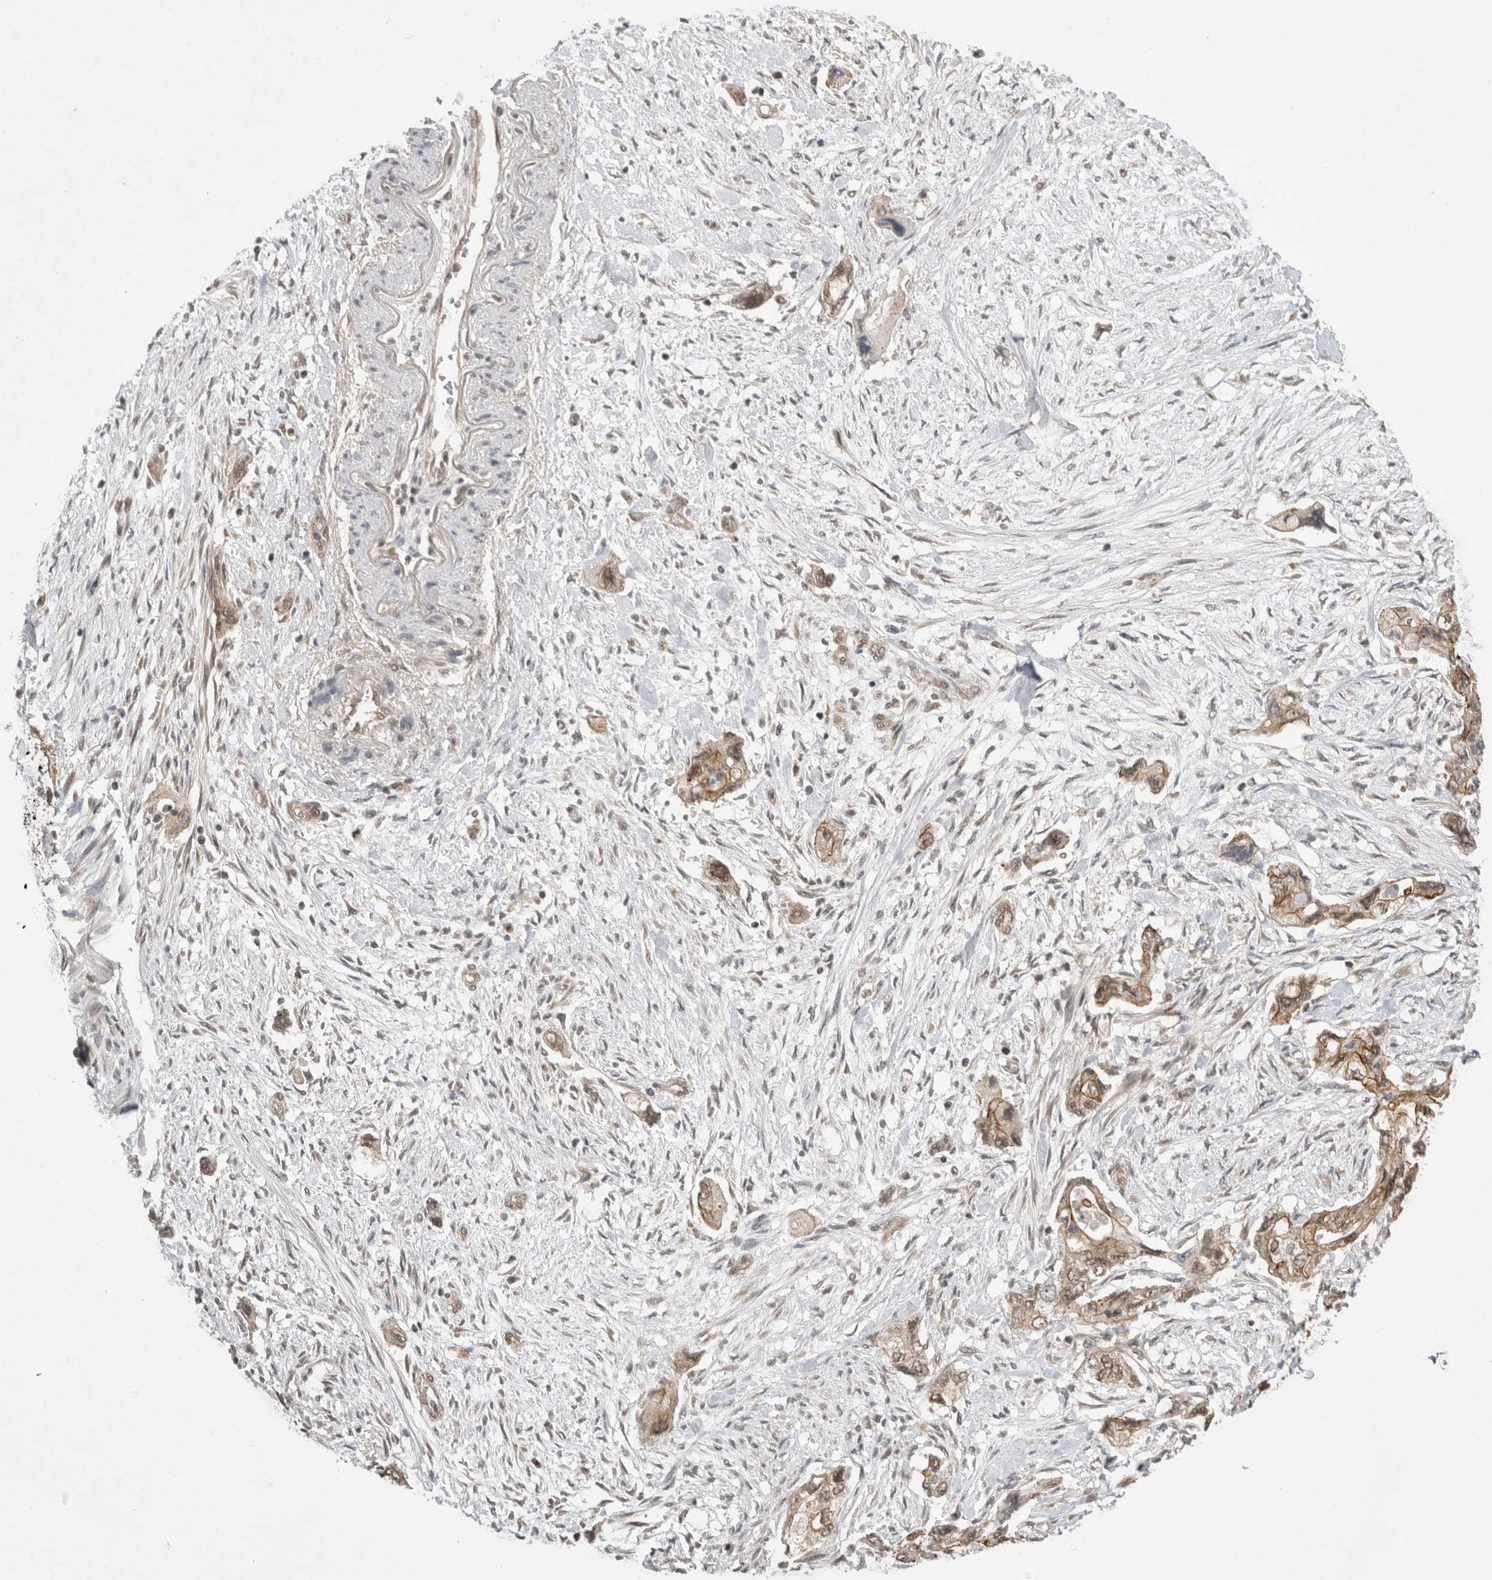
{"staining": {"intensity": "weak", "quantity": "25%-75%", "location": "cytoplasmic/membranous"}, "tissue": "pancreatic cancer", "cell_type": "Tumor cells", "image_type": "cancer", "snomed": [{"axis": "morphology", "description": "Adenocarcinoma, NOS"}, {"axis": "topography", "description": "Pancreas"}], "caption": "Immunohistochemistry histopathology image of adenocarcinoma (pancreatic) stained for a protein (brown), which displays low levels of weak cytoplasmic/membranous positivity in approximately 25%-75% of tumor cells.", "gene": "ZNF341", "patient": {"sex": "female", "age": 73}}